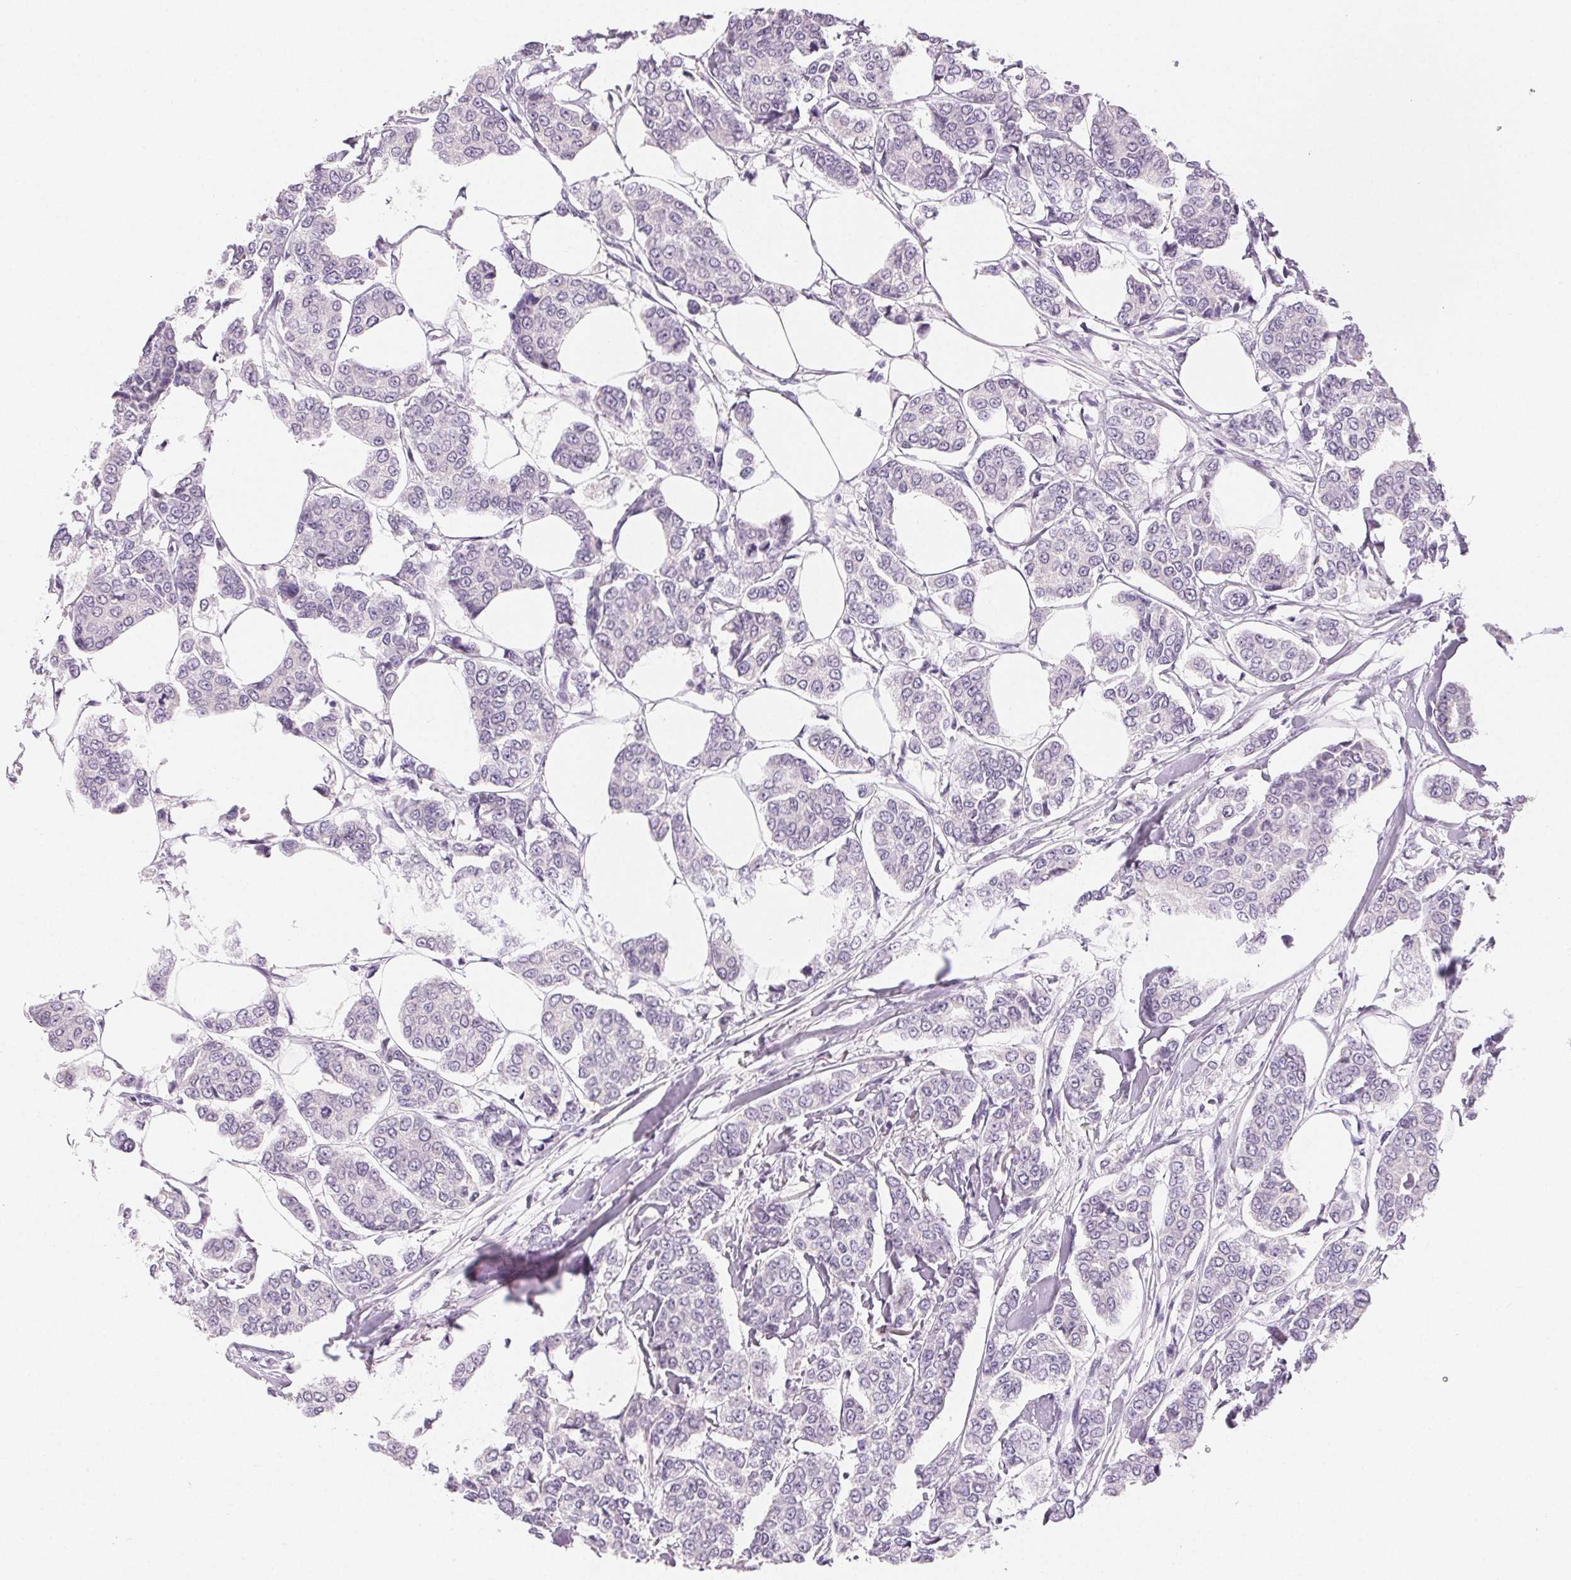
{"staining": {"intensity": "negative", "quantity": "none", "location": "none"}, "tissue": "breast cancer", "cell_type": "Tumor cells", "image_type": "cancer", "snomed": [{"axis": "morphology", "description": "Duct carcinoma"}, {"axis": "topography", "description": "Breast"}], "caption": "This is an IHC image of human breast cancer. There is no expression in tumor cells.", "gene": "SFTPD", "patient": {"sex": "female", "age": 94}}